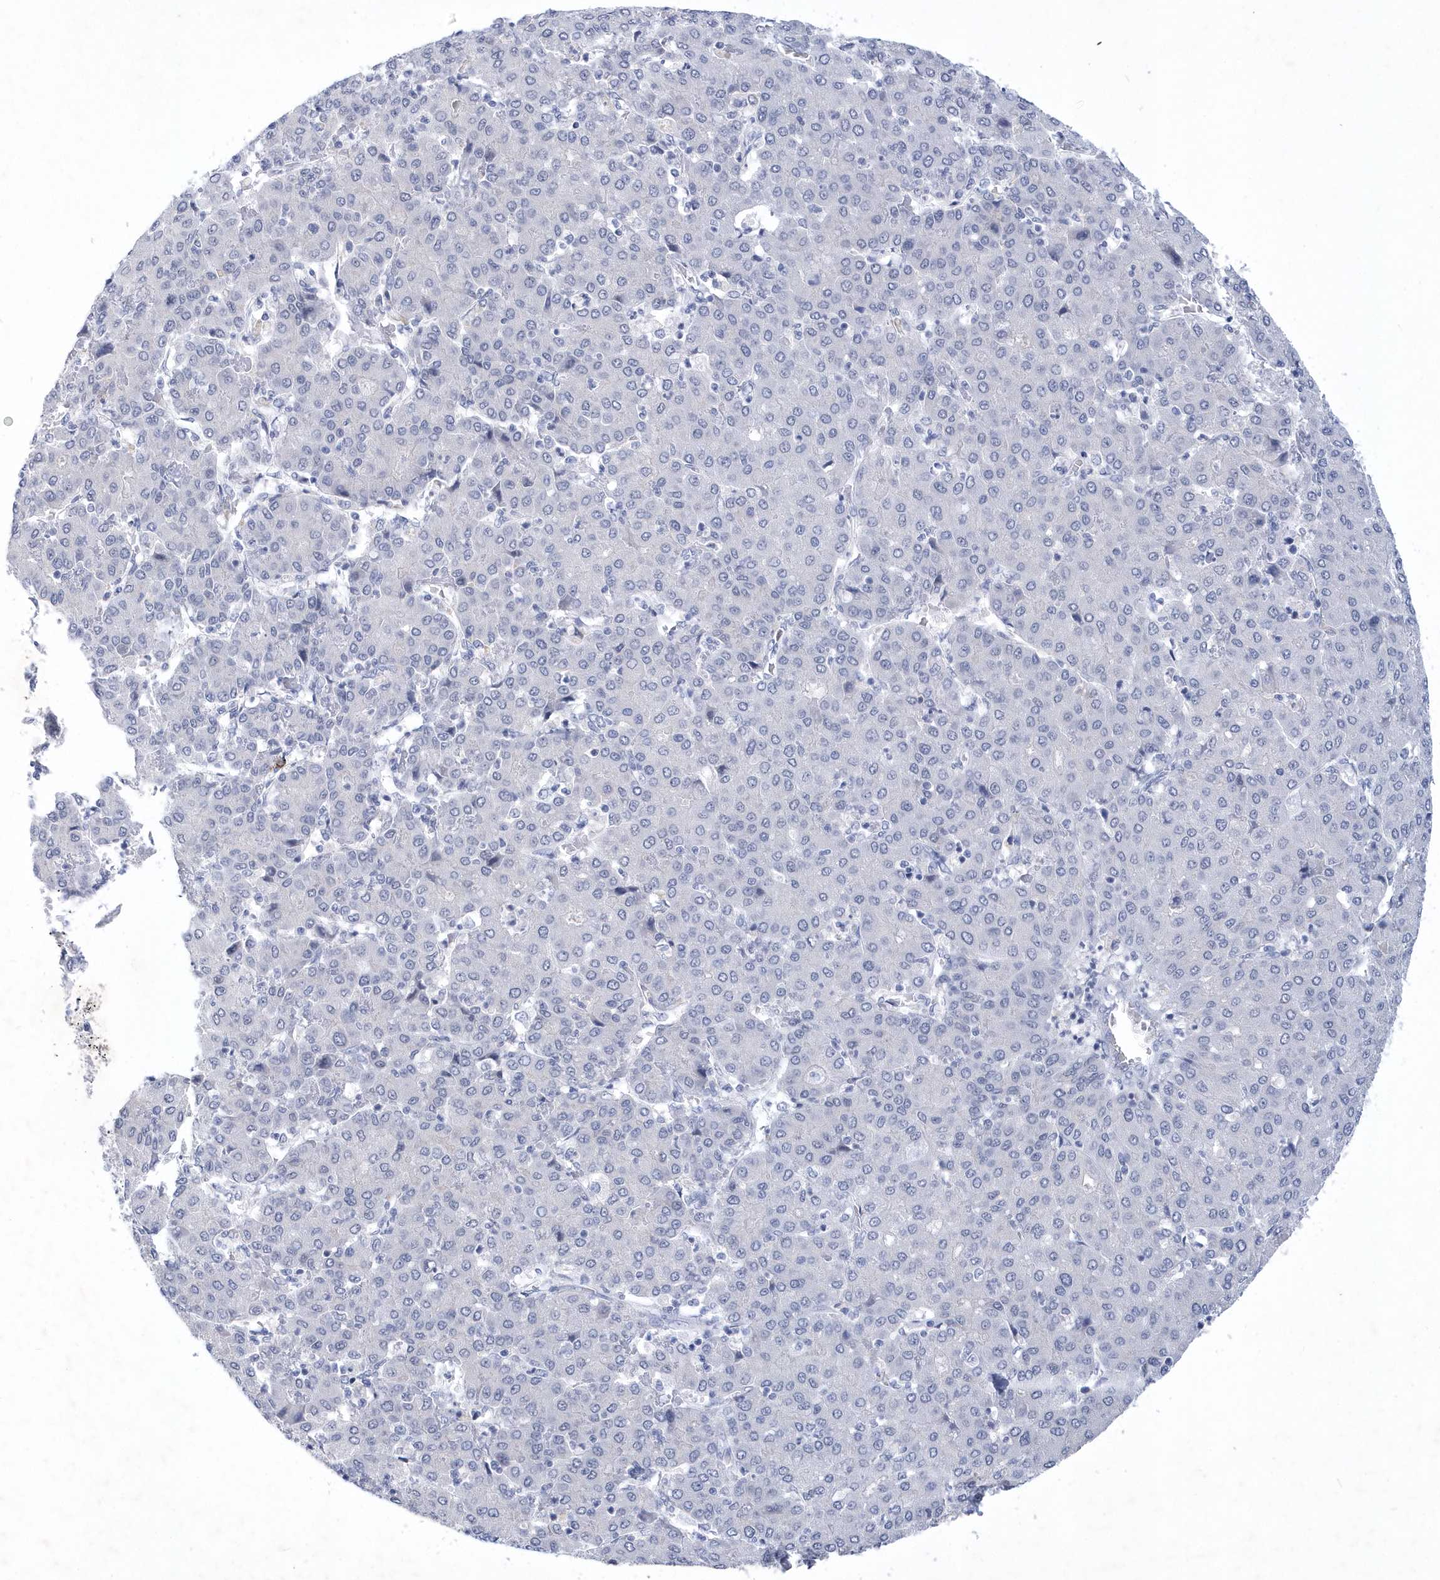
{"staining": {"intensity": "negative", "quantity": "none", "location": "none"}, "tissue": "liver cancer", "cell_type": "Tumor cells", "image_type": "cancer", "snomed": [{"axis": "morphology", "description": "Carcinoma, Hepatocellular, NOS"}, {"axis": "topography", "description": "Liver"}], "caption": "This is an immunohistochemistry (IHC) image of liver cancer. There is no positivity in tumor cells.", "gene": "SRGAP3", "patient": {"sex": "male", "age": 65}}